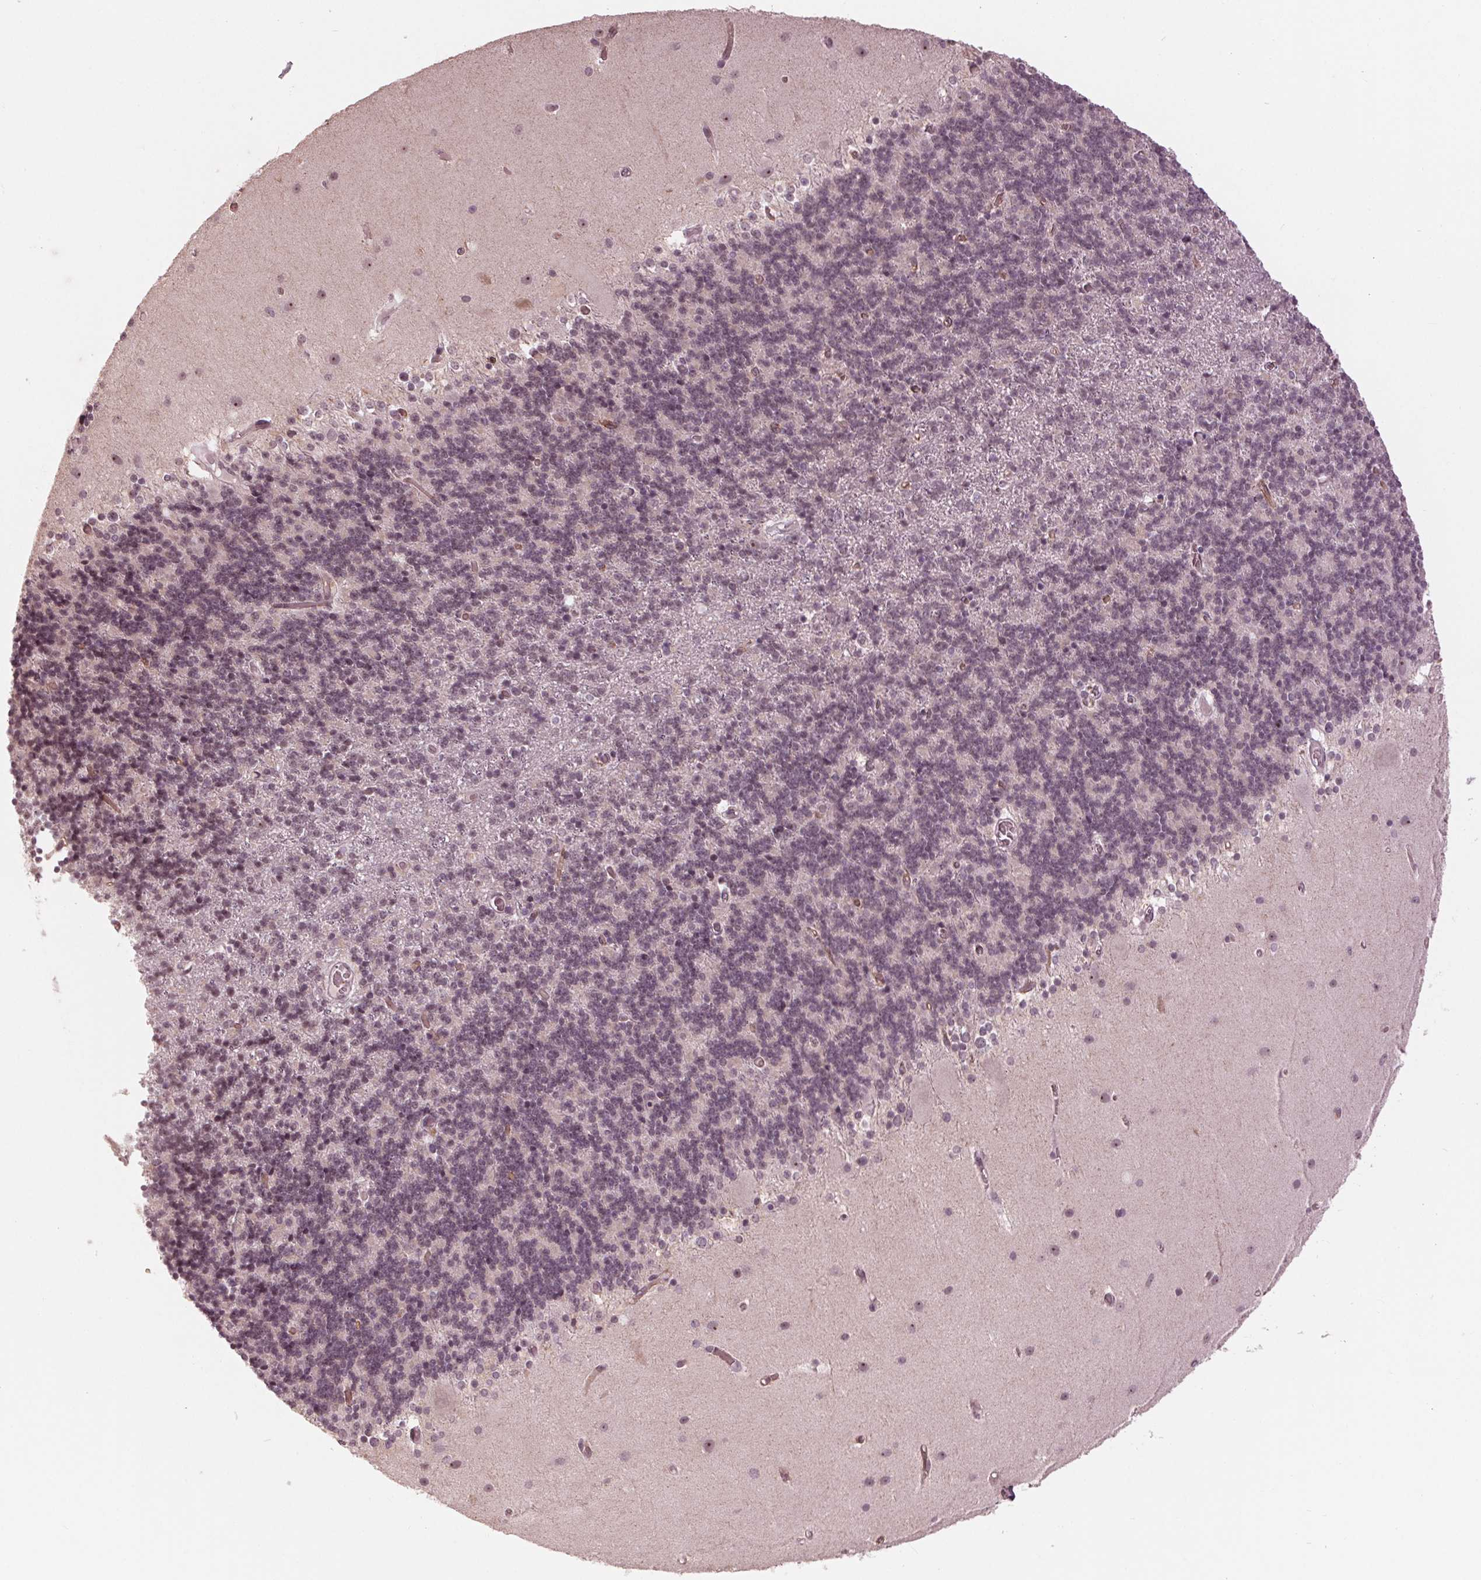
{"staining": {"intensity": "weak", "quantity": "25%-75%", "location": "nuclear"}, "tissue": "cerebellum", "cell_type": "Cells in granular layer", "image_type": "normal", "snomed": [{"axis": "morphology", "description": "Normal tissue, NOS"}, {"axis": "topography", "description": "Cerebellum"}], "caption": "Cerebellum stained with DAB (3,3'-diaminobenzidine) immunohistochemistry (IHC) exhibits low levels of weak nuclear expression in about 25%-75% of cells in granular layer.", "gene": "SLX4", "patient": {"sex": "male", "age": 70}}